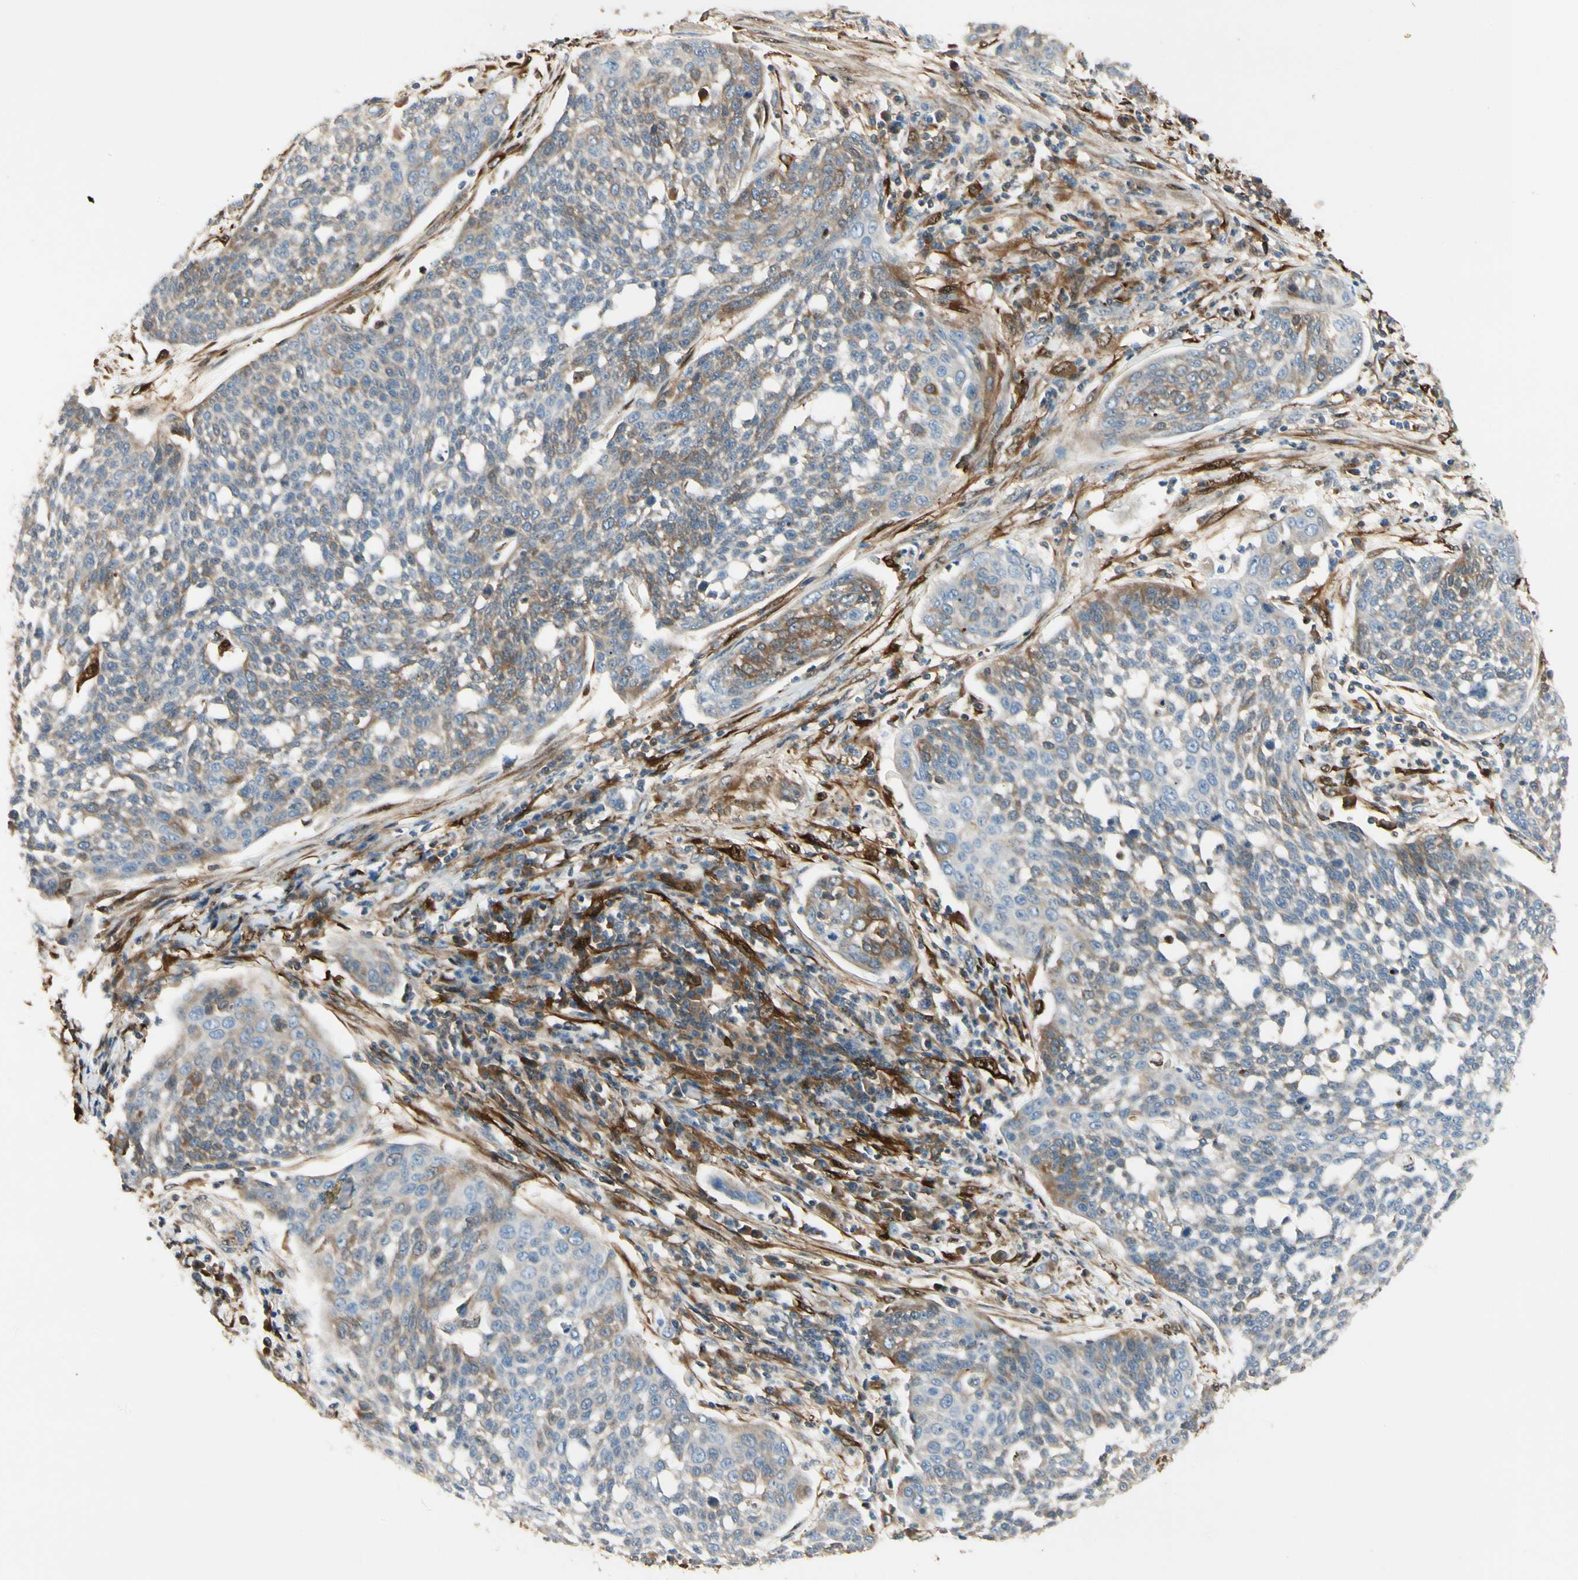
{"staining": {"intensity": "moderate", "quantity": "<25%", "location": "cytoplasmic/membranous"}, "tissue": "cervical cancer", "cell_type": "Tumor cells", "image_type": "cancer", "snomed": [{"axis": "morphology", "description": "Squamous cell carcinoma, NOS"}, {"axis": "topography", "description": "Cervix"}], "caption": "Human cervical cancer (squamous cell carcinoma) stained for a protein (brown) shows moderate cytoplasmic/membranous positive staining in about <25% of tumor cells.", "gene": "FTH1", "patient": {"sex": "female", "age": 34}}